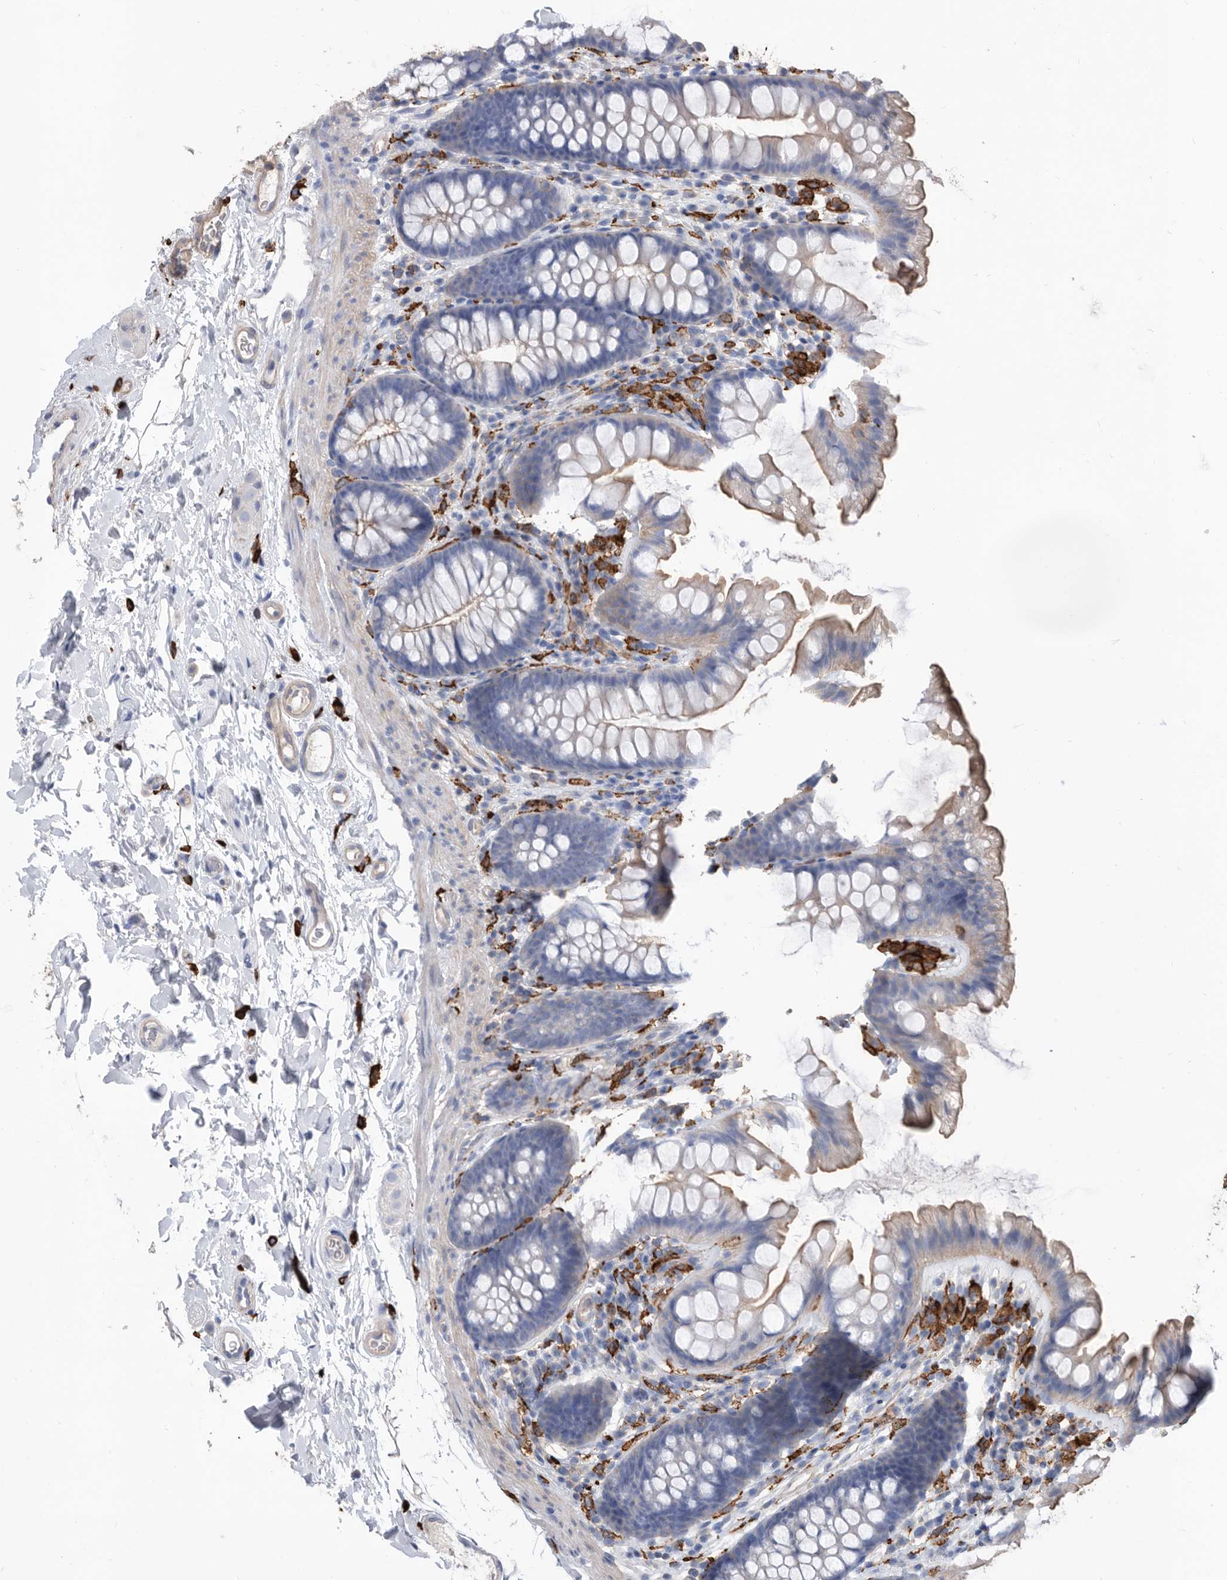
{"staining": {"intensity": "weak", "quantity": ">75%", "location": "cytoplasmic/membranous"}, "tissue": "colon", "cell_type": "Endothelial cells", "image_type": "normal", "snomed": [{"axis": "morphology", "description": "Normal tissue, NOS"}, {"axis": "topography", "description": "Colon"}], "caption": "Endothelial cells demonstrate low levels of weak cytoplasmic/membranous staining in approximately >75% of cells in normal colon. (Stains: DAB in brown, nuclei in blue, Microscopy: brightfield microscopy at high magnification).", "gene": "MS4A4A", "patient": {"sex": "female", "age": 62}}